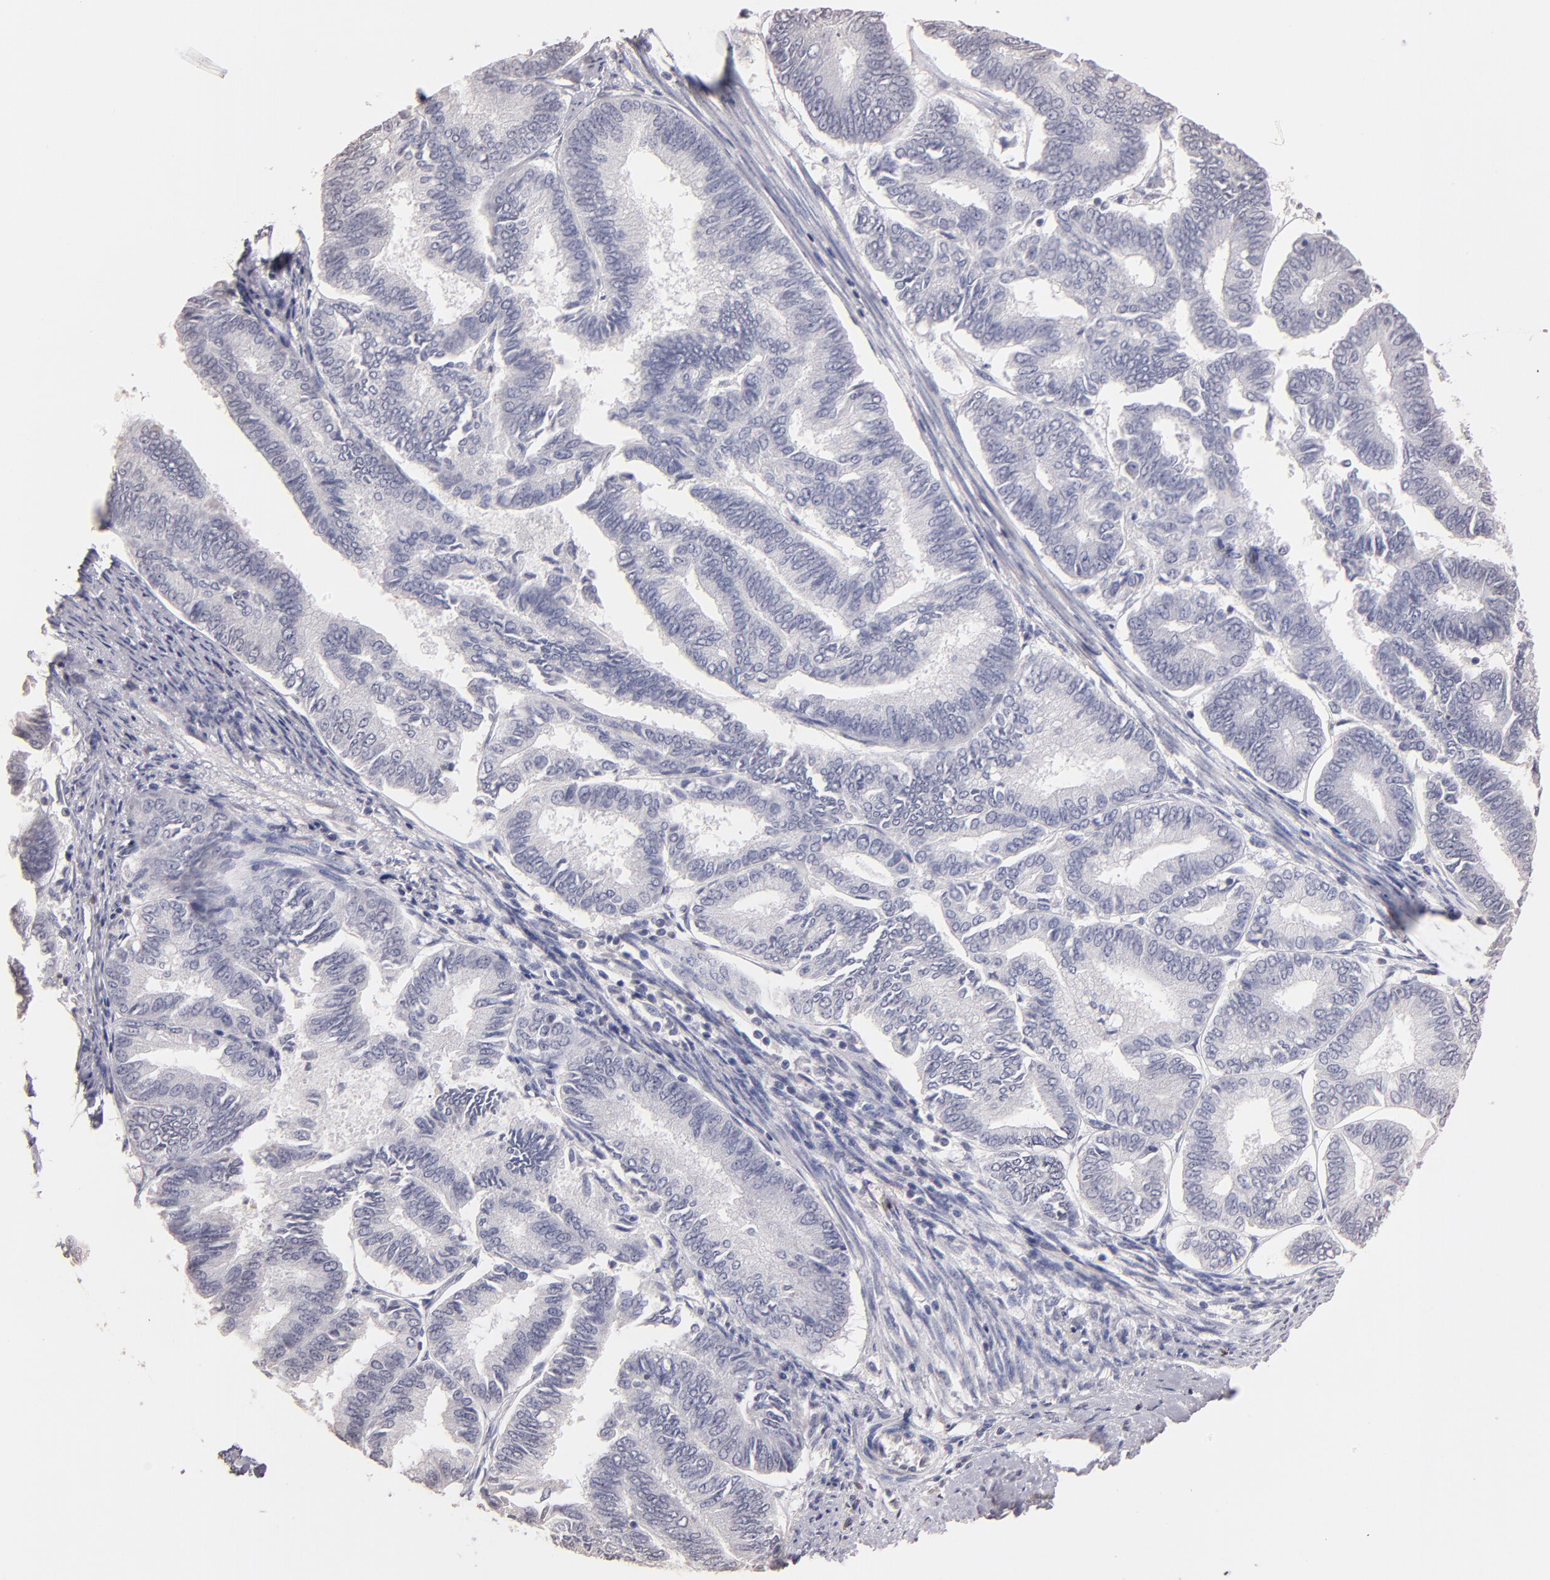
{"staining": {"intensity": "negative", "quantity": "none", "location": "none"}, "tissue": "endometrial cancer", "cell_type": "Tumor cells", "image_type": "cancer", "snomed": [{"axis": "morphology", "description": "Adenocarcinoma, NOS"}, {"axis": "topography", "description": "Endometrium"}], "caption": "An IHC image of endometrial cancer is shown. There is no staining in tumor cells of endometrial cancer.", "gene": "SOX10", "patient": {"sex": "female", "age": 86}}